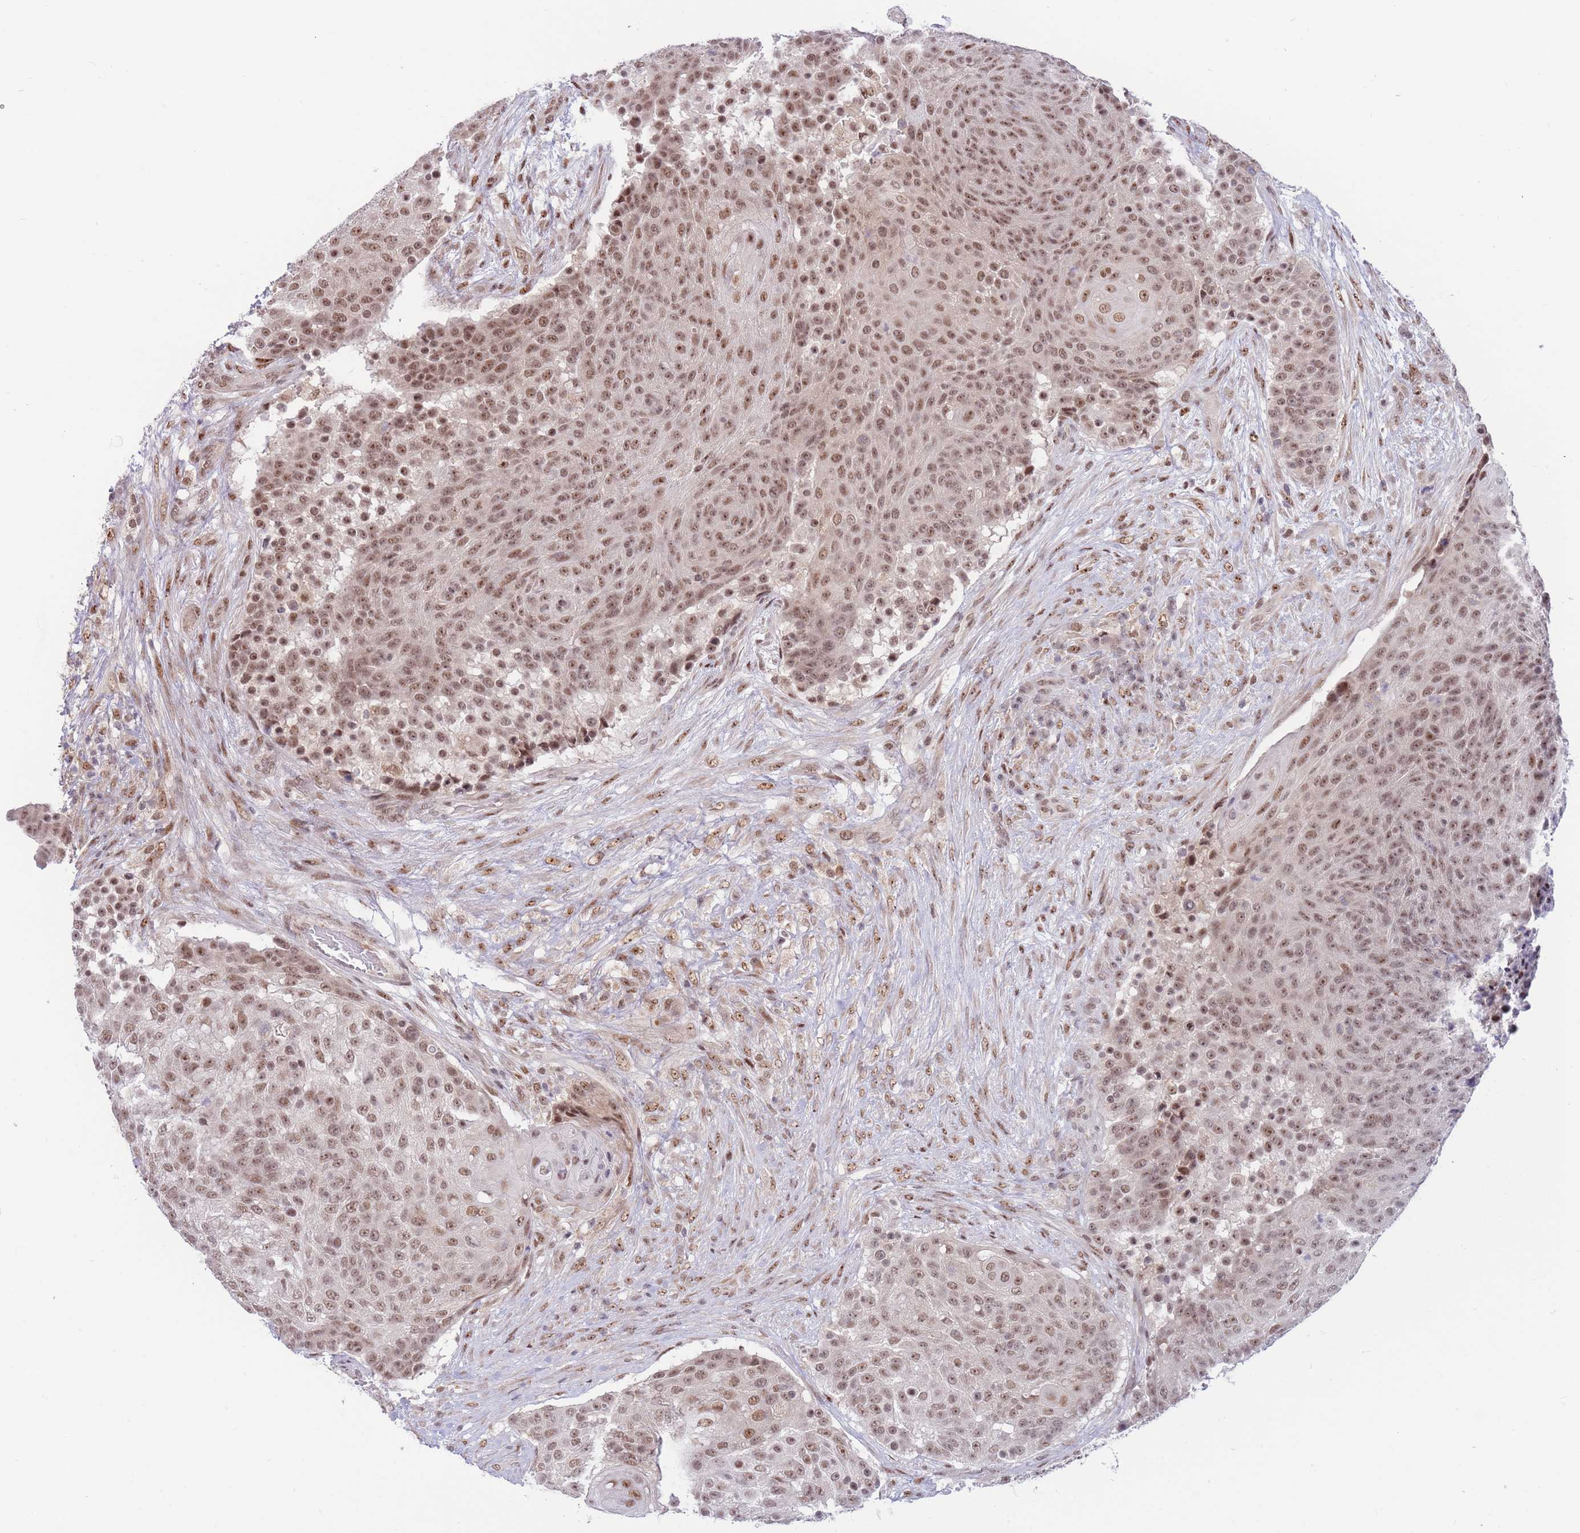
{"staining": {"intensity": "moderate", "quantity": ">75%", "location": "nuclear"}, "tissue": "urothelial cancer", "cell_type": "Tumor cells", "image_type": "cancer", "snomed": [{"axis": "morphology", "description": "Urothelial carcinoma, High grade"}, {"axis": "topography", "description": "Urinary bladder"}], "caption": "An immunohistochemistry photomicrograph of neoplastic tissue is shown. Protein staining in brown shows moderate nuclear positivity in urothelial cancer within tumor cells. Nuclei are stained in blue.", "gene": "TARBP2", "patient": {"sex": "female", "age": 63}}